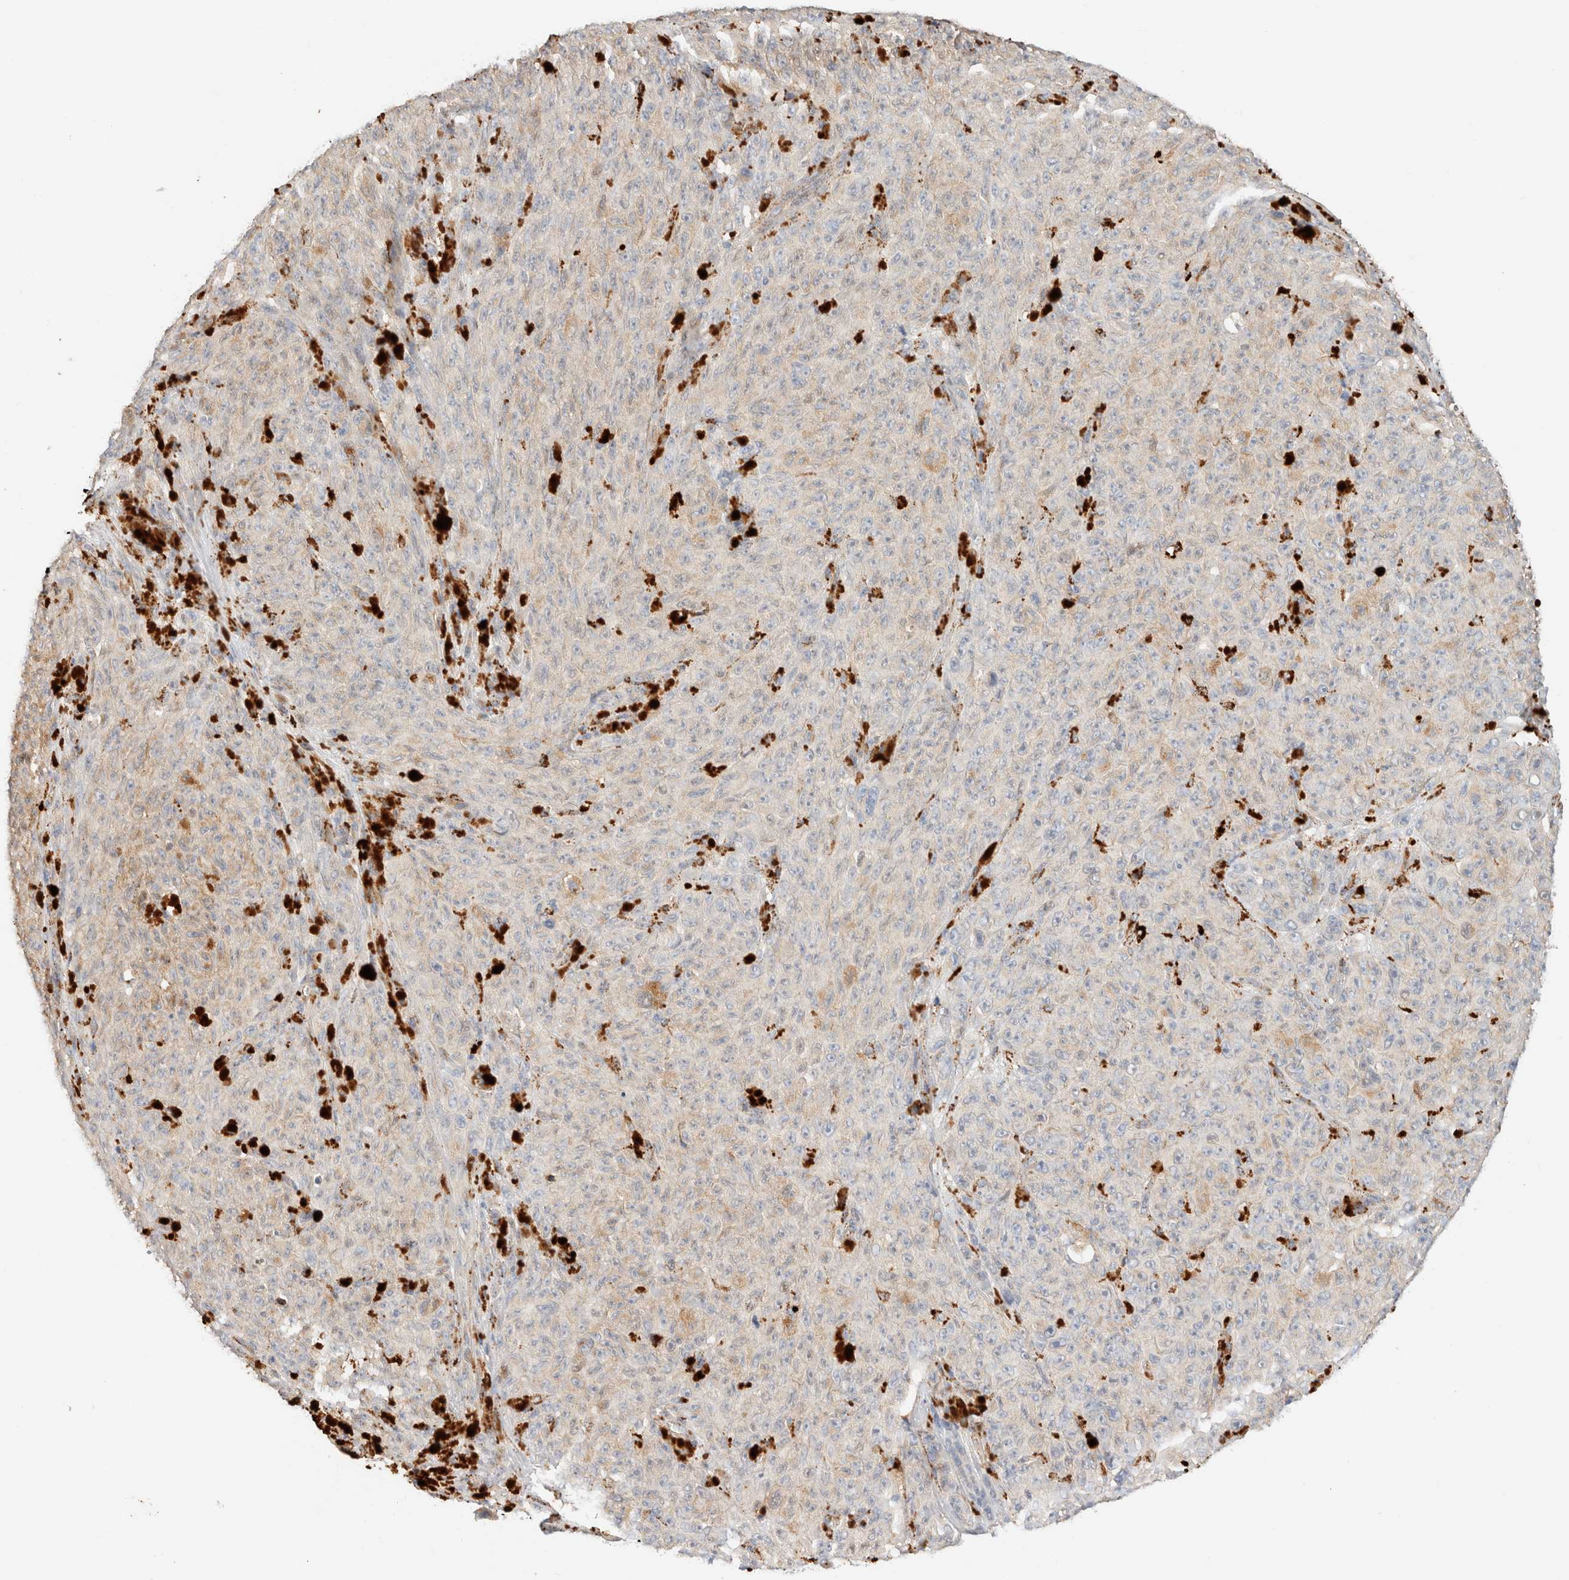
{"staining": {"intensity": "weak", "quantity": "<25%", "location": "cytoplasmic/membranous"}, "tissue": "melanoma", "cell_type": "Tumor cells", "image_type": "cancer", "snomed": [{"axis": "morphology", "description": "Malignant melanoma, NOS"}, {"axis": "topography", "description": "Skin"}], "caption": "A high-resolution micrograph shows immunohistochemistry staining of melanoma, which exhibits no significant staining in tumor cells.", "gene": "RABEPK", "patient": {"sex": "female", "age": 82}}